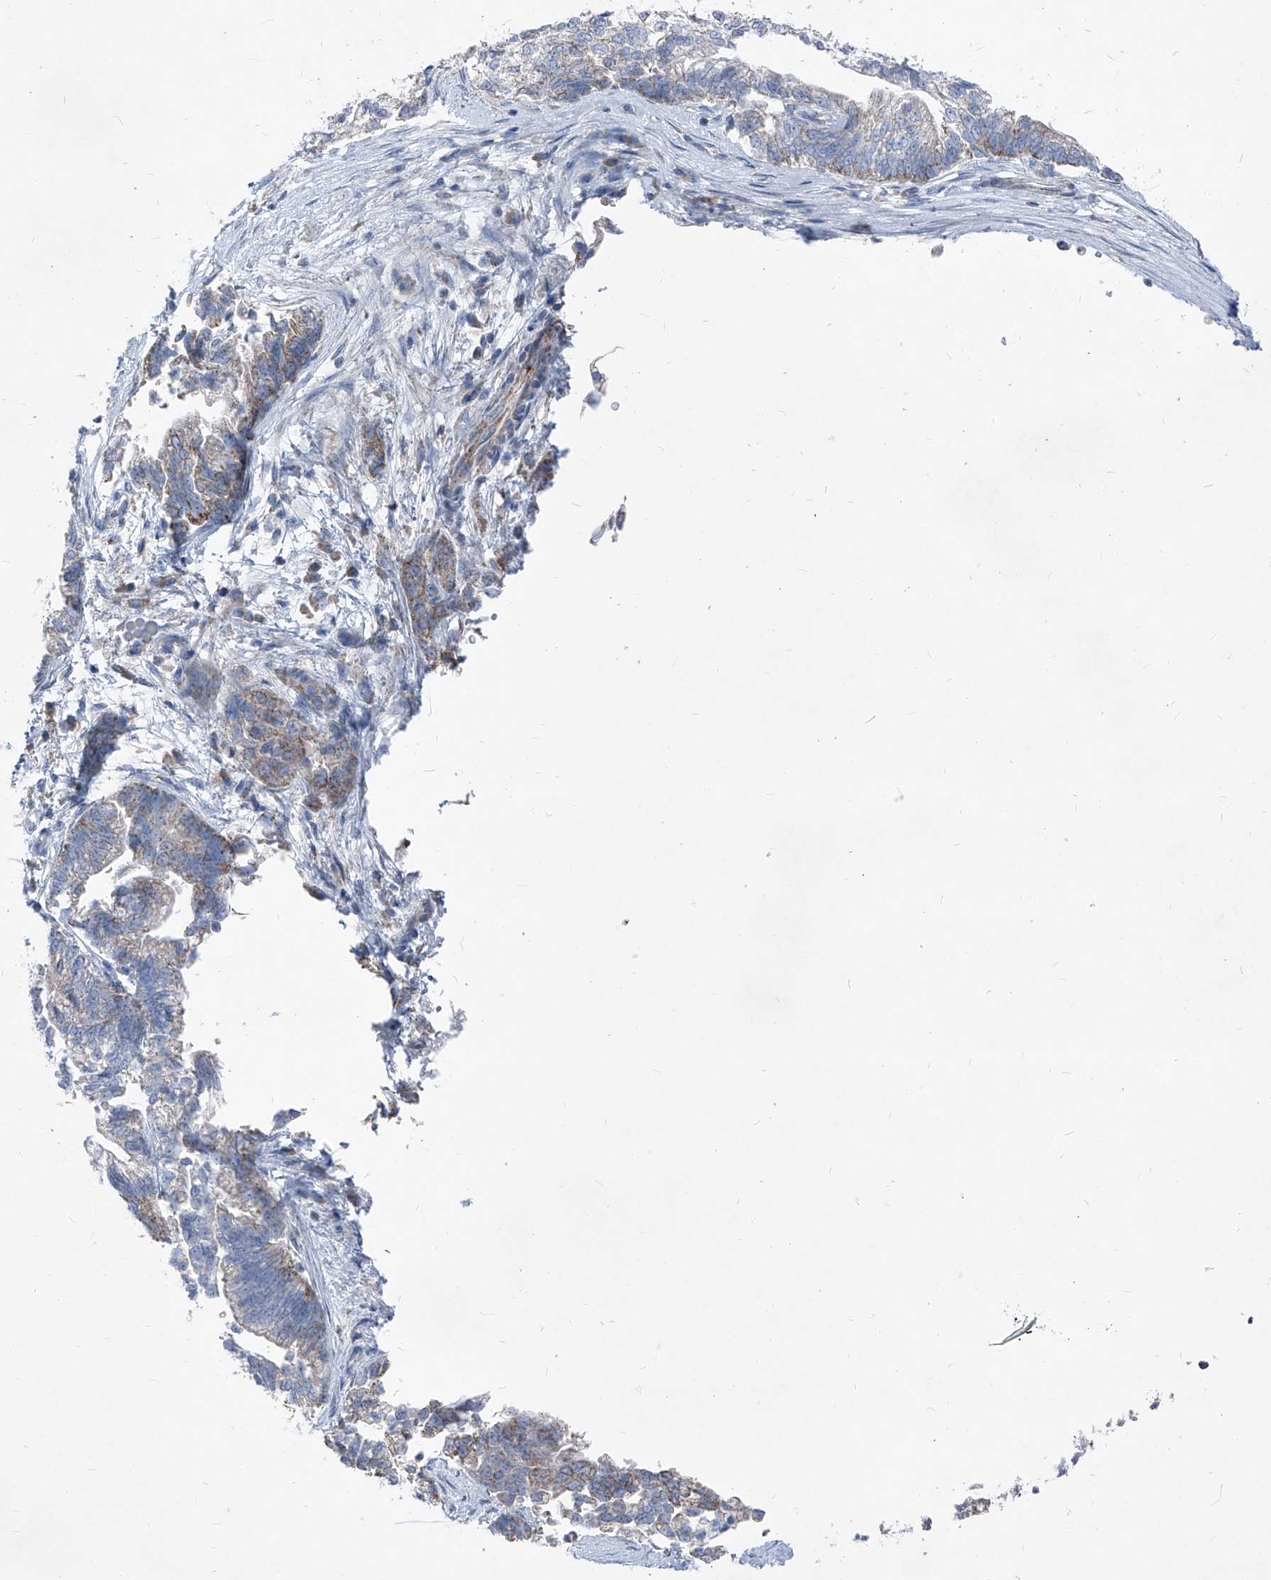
{"staining": {"intensity": "weak", "quantity": "<25%", "location": "cytoplasmic/membranous"}, "tissue": "pancreatic cancer", "cell_type": "Tumor cells", "image_type": "cancer", "snomed": [{"axis": "morphology", "description": "Adenocarcinoma, NOS"}, {"axis": "topography", "description": "Pancreas"}], "caption": "The immunohistochemistry (IHC) micrograph has no significant positivity in tumor cells of pancreatic cancer tissue.", "gene": "AGPS", "patient": {"sex": "male", "age": 72}}